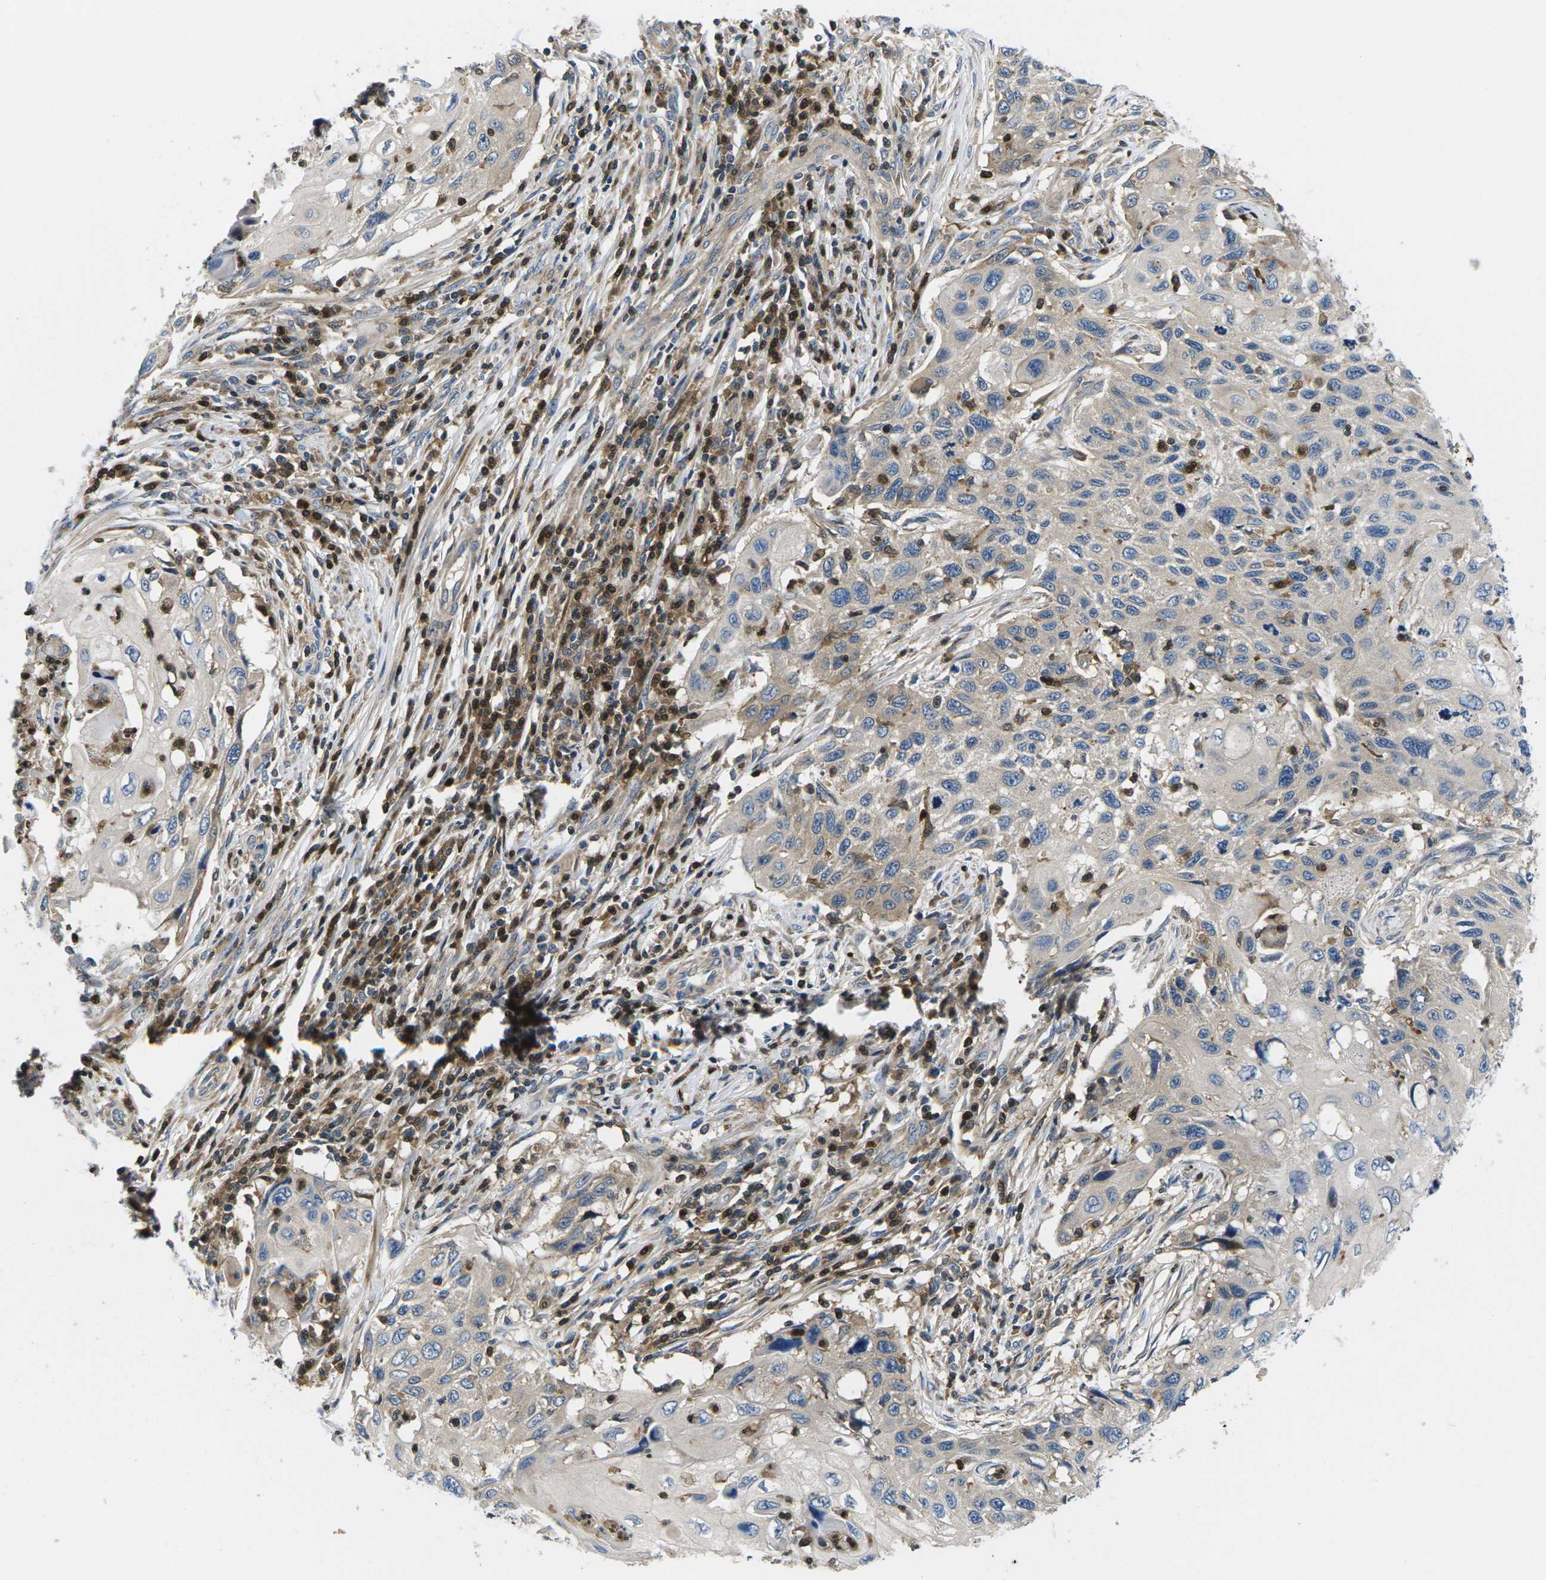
{"staining": {"intensity": "weak", "quantity": ">75%", "location": "cytoplasmic/membranous"}, "tissue": "cervical cancer", "cell_type": "Tumor cells", "image_type": "cancer", "snomed": [{"axis": "morphology", "description": "Squamous cell carcinoma, NOS"}, {"axis": "topography", "description": "Cervix"}], "caption": "A high-resolution image shows immunohistochemistry staining of cervical cancer (squamous cell carcinoma), which reveals weak cytoplasmic/membranous positivity in about >75% of tumor cells. (DAB IHC, brown staining for protein, blue staining for nuclei).", "gene": "PLCE1", "patient": {"sex": "female", "age": 70}}